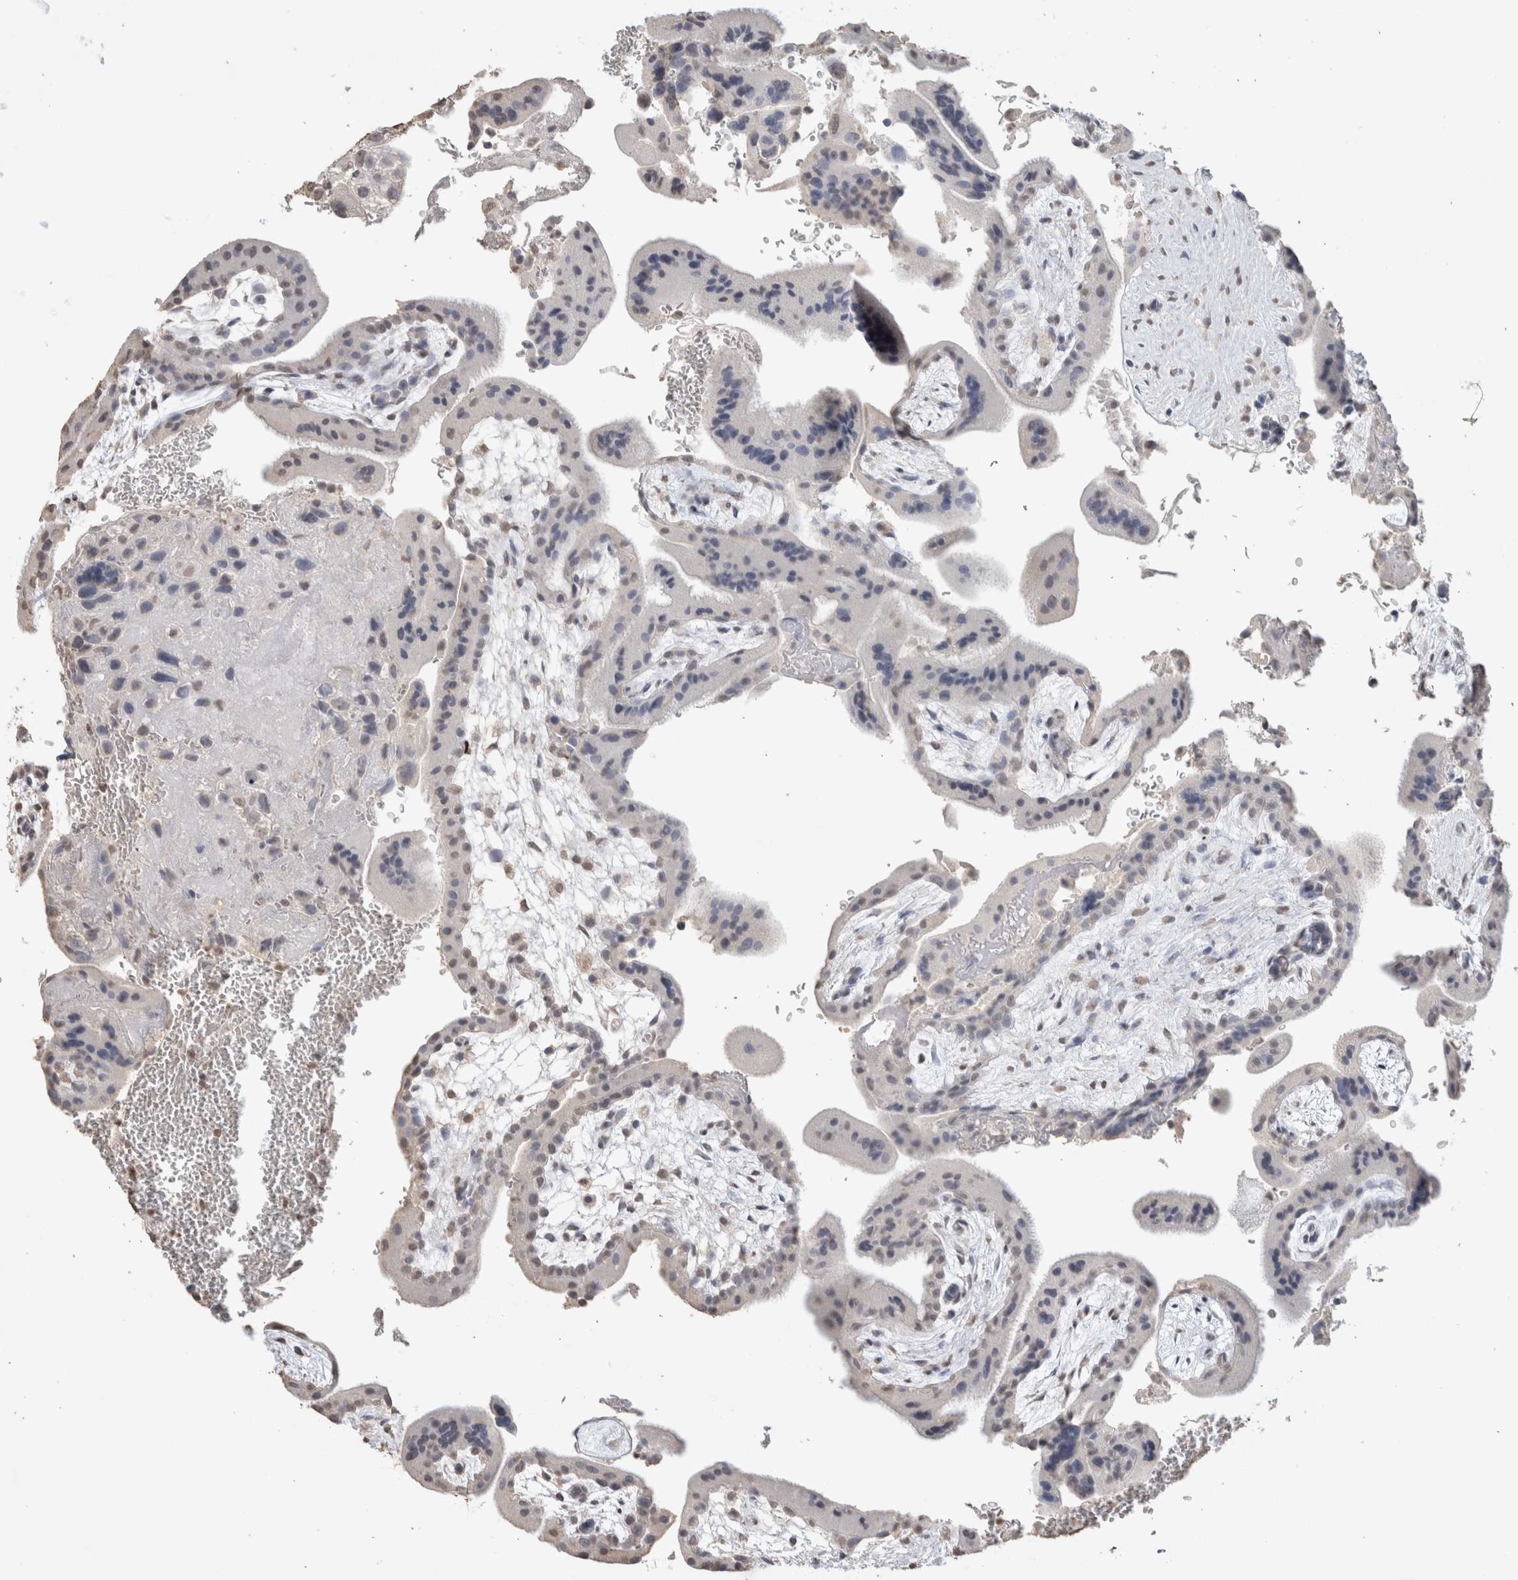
{"staining": {"intensity": "weak", "quantity": ">75%", "location": "nuclear"}, "tissue": "placenta", "cell_type": "Decidual cells", "image_type": "normal", "snomed": [{"axis": "morphology", "description": "Normal tissue, NOS"}, {"axis": "topography", "description": "Placenta"}], "caption": "Immunohistochemistry image of unremarkable human placenta stained for a protein (brown), which exhibits low levels of weak nuclear expression in approximately >75% of decidual cells.", "gene": "LGALS2", "patient": {"sex": "female", "age": 35}}